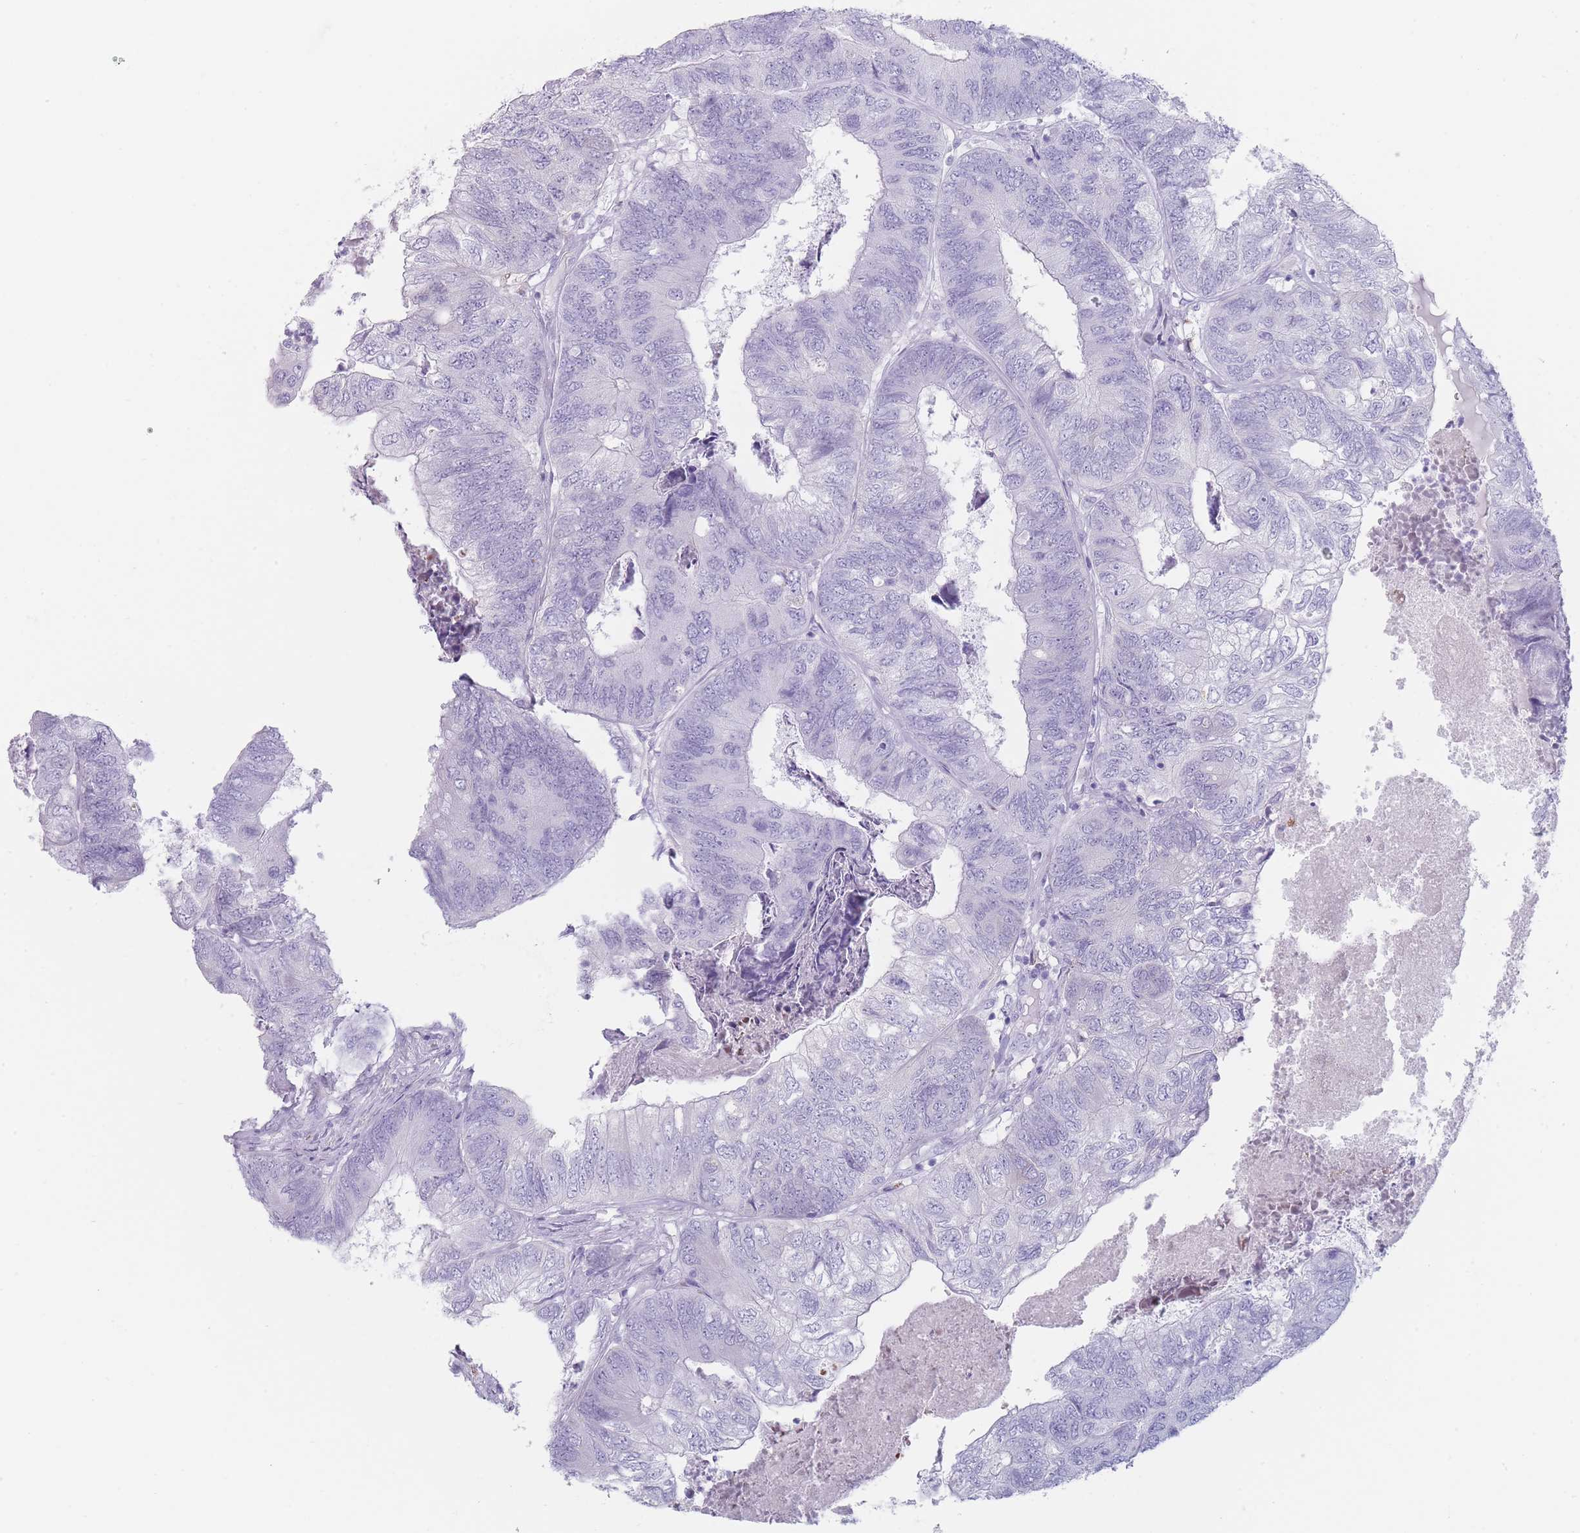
{"staining": {"intensity": "negative", "quantity": "none", "location": "none"}, "tissue": "colorectal cancer", "cell_type": "Tumor cells", "image_type": "cancer", "snomed": [{"axis": "morphology", "description": "Adenocarcinoma, NOS"}, {"axis": "topography", "description": "Colon"}], "caption": "Human colorectal cancer stained for a protein using immunohistochemistry (IHC) demonstrates no staining in tumor cells.", "gene": "GPR12", "patient": {"sex": "female", "age": 67}}